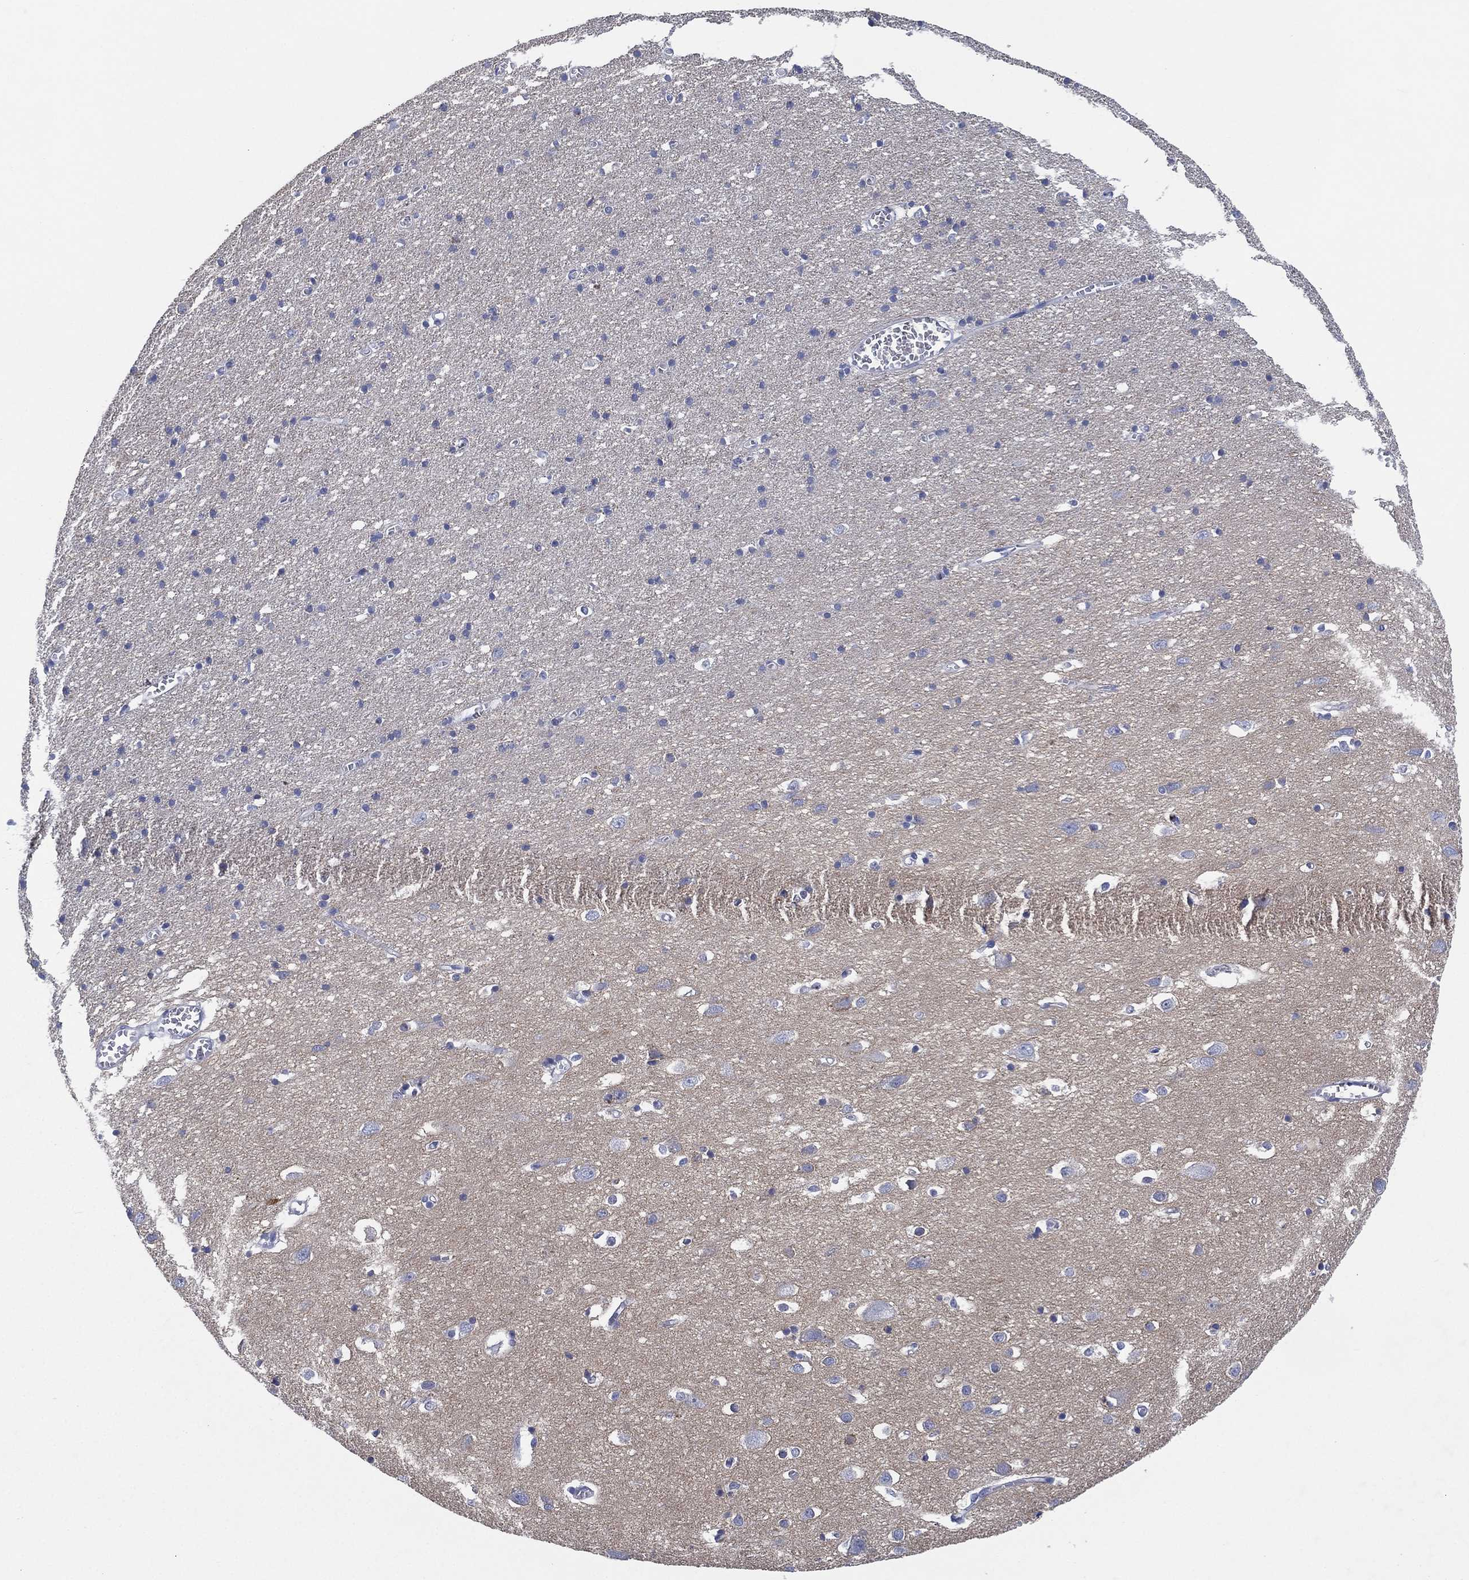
{"staining": {"intensity": "negative", "quantity": "none", "location": "none"}, "tissue": "cerebral cortex", "cell_type": "Endothelial cells", "image_type": "normal", "snomed": [{"axis": "morphology", "description": "Normal tissue, NOS"}, {"axis": "topography", "description": "Cerebral cortex"}], "caption": "The immunohistochemistry image has no significant staining in endothelial cells of cerebral cortex.", "gene": "CHRNA3", "patient": {"sex": "male", "age": 70}}